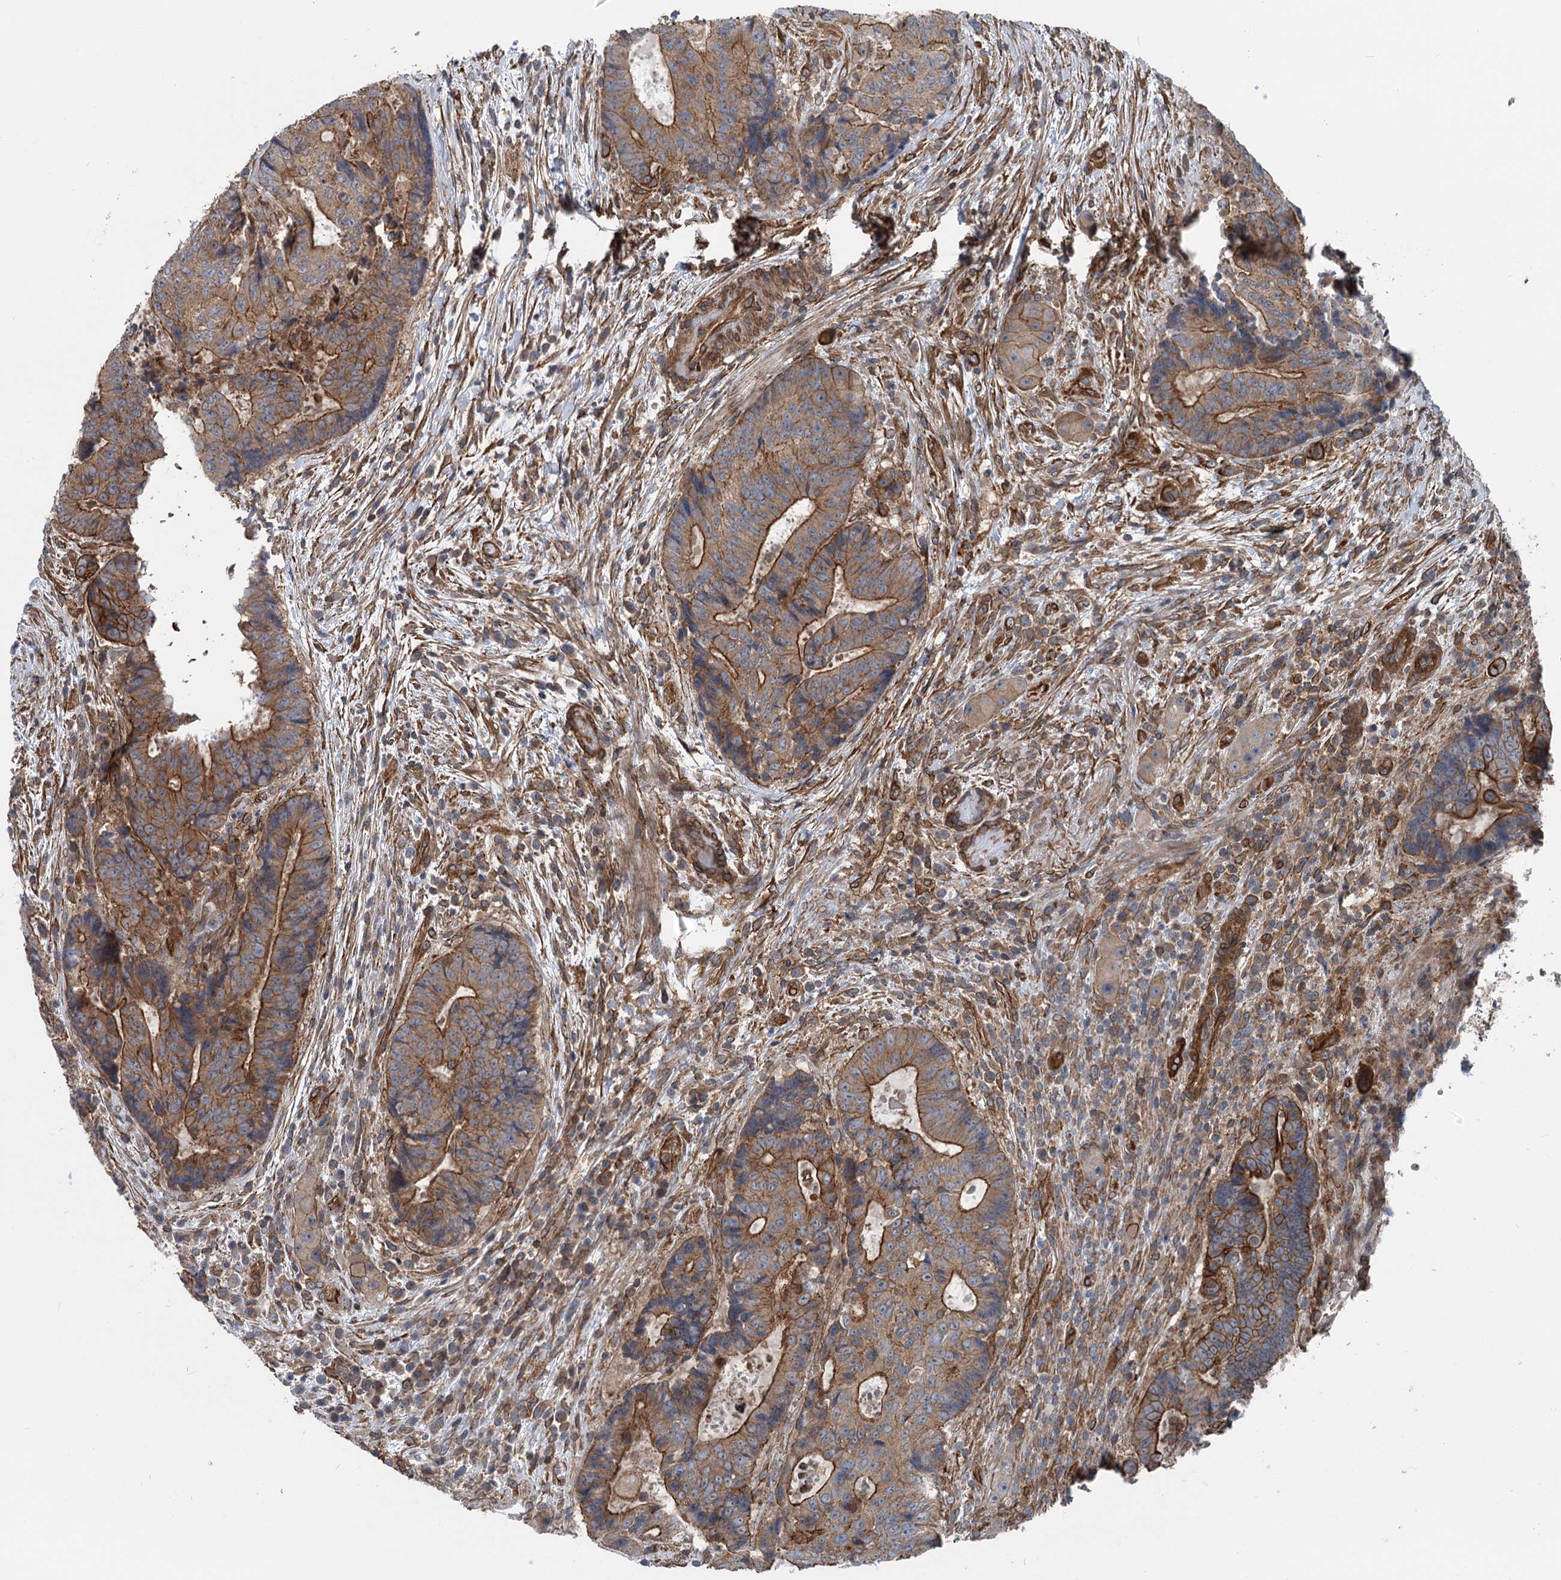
{"staining": {"intensity": "strong", "quantity": "25%-75%", "location": "cytoplasmic/membranous"}, "tissue": "colorectal cancer", "cell_type": "Tumor cells", "image_type": "cancer", "snomed": [{"axis": "morphology", "description": "Adenocarcinoma, NOS"}, {"axis": "topography", "description": "Rectum"}], "caption": "An image showing strong cytoplasmic/membranous positivity in about 25%-75% of tumor cells in colorectal cancer, as visualized by brown immunohistochemical staining.", "gene": "IQSEC1", "patient": {"sex": "male", "age": 69}}